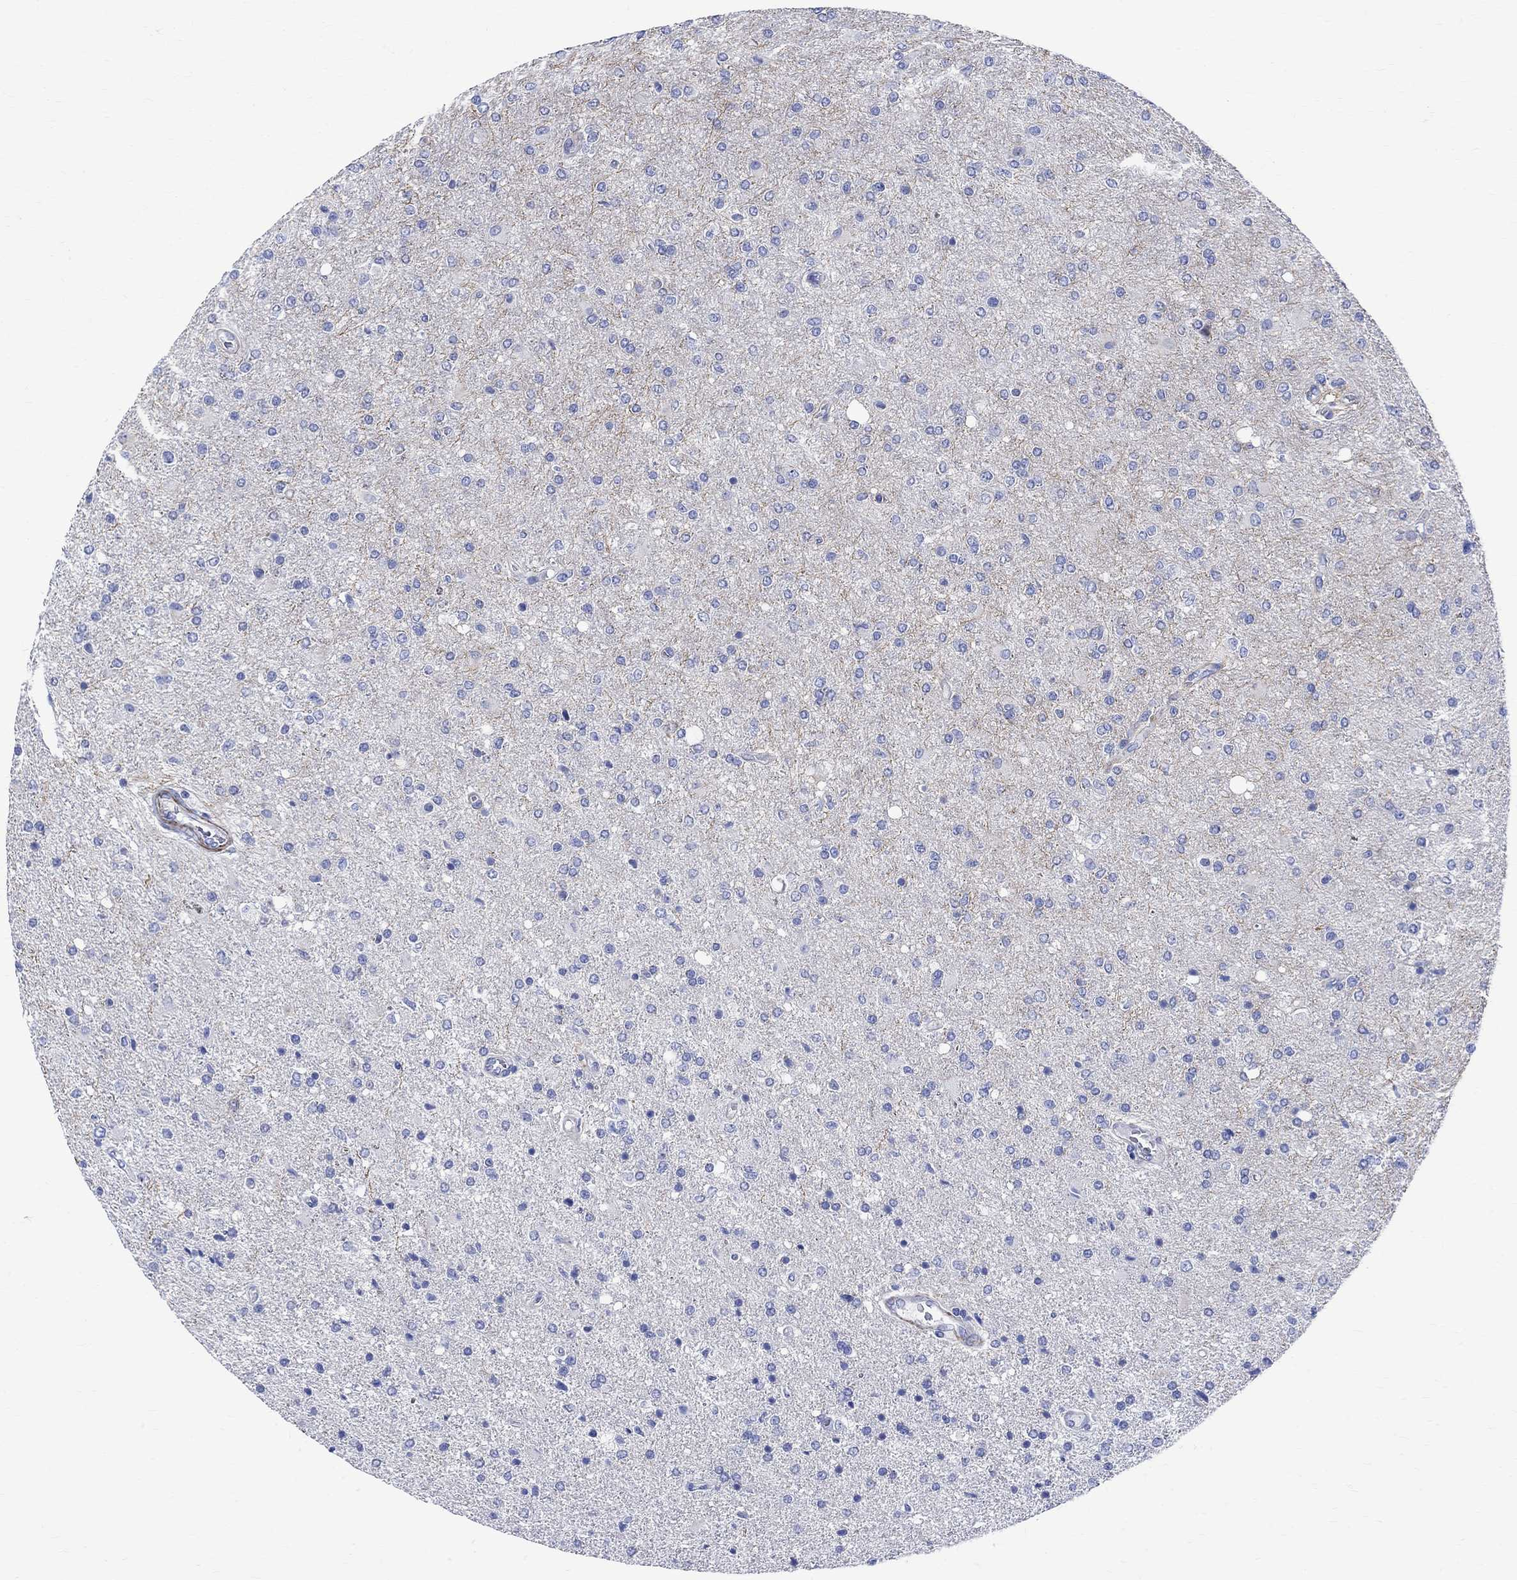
{"staining": {"intensity": "negative", "quantity": "none", "location": "none"}, "tissue": "glioma", "cell_type": "Tumor cells", "image_type": "cancer", "snomed": [{"axis": "morphology", "description": "Glioma, malignant, High grade"}, {"axis": "topography", "description": "Cerebral cortex"}], "caption": "Immunohistochemical staining of high-grade glioma (malignant) displays no significant positivity in tumor cells.", "gene": "PARVB", "patient": {"sex": "male", "age": 70}}